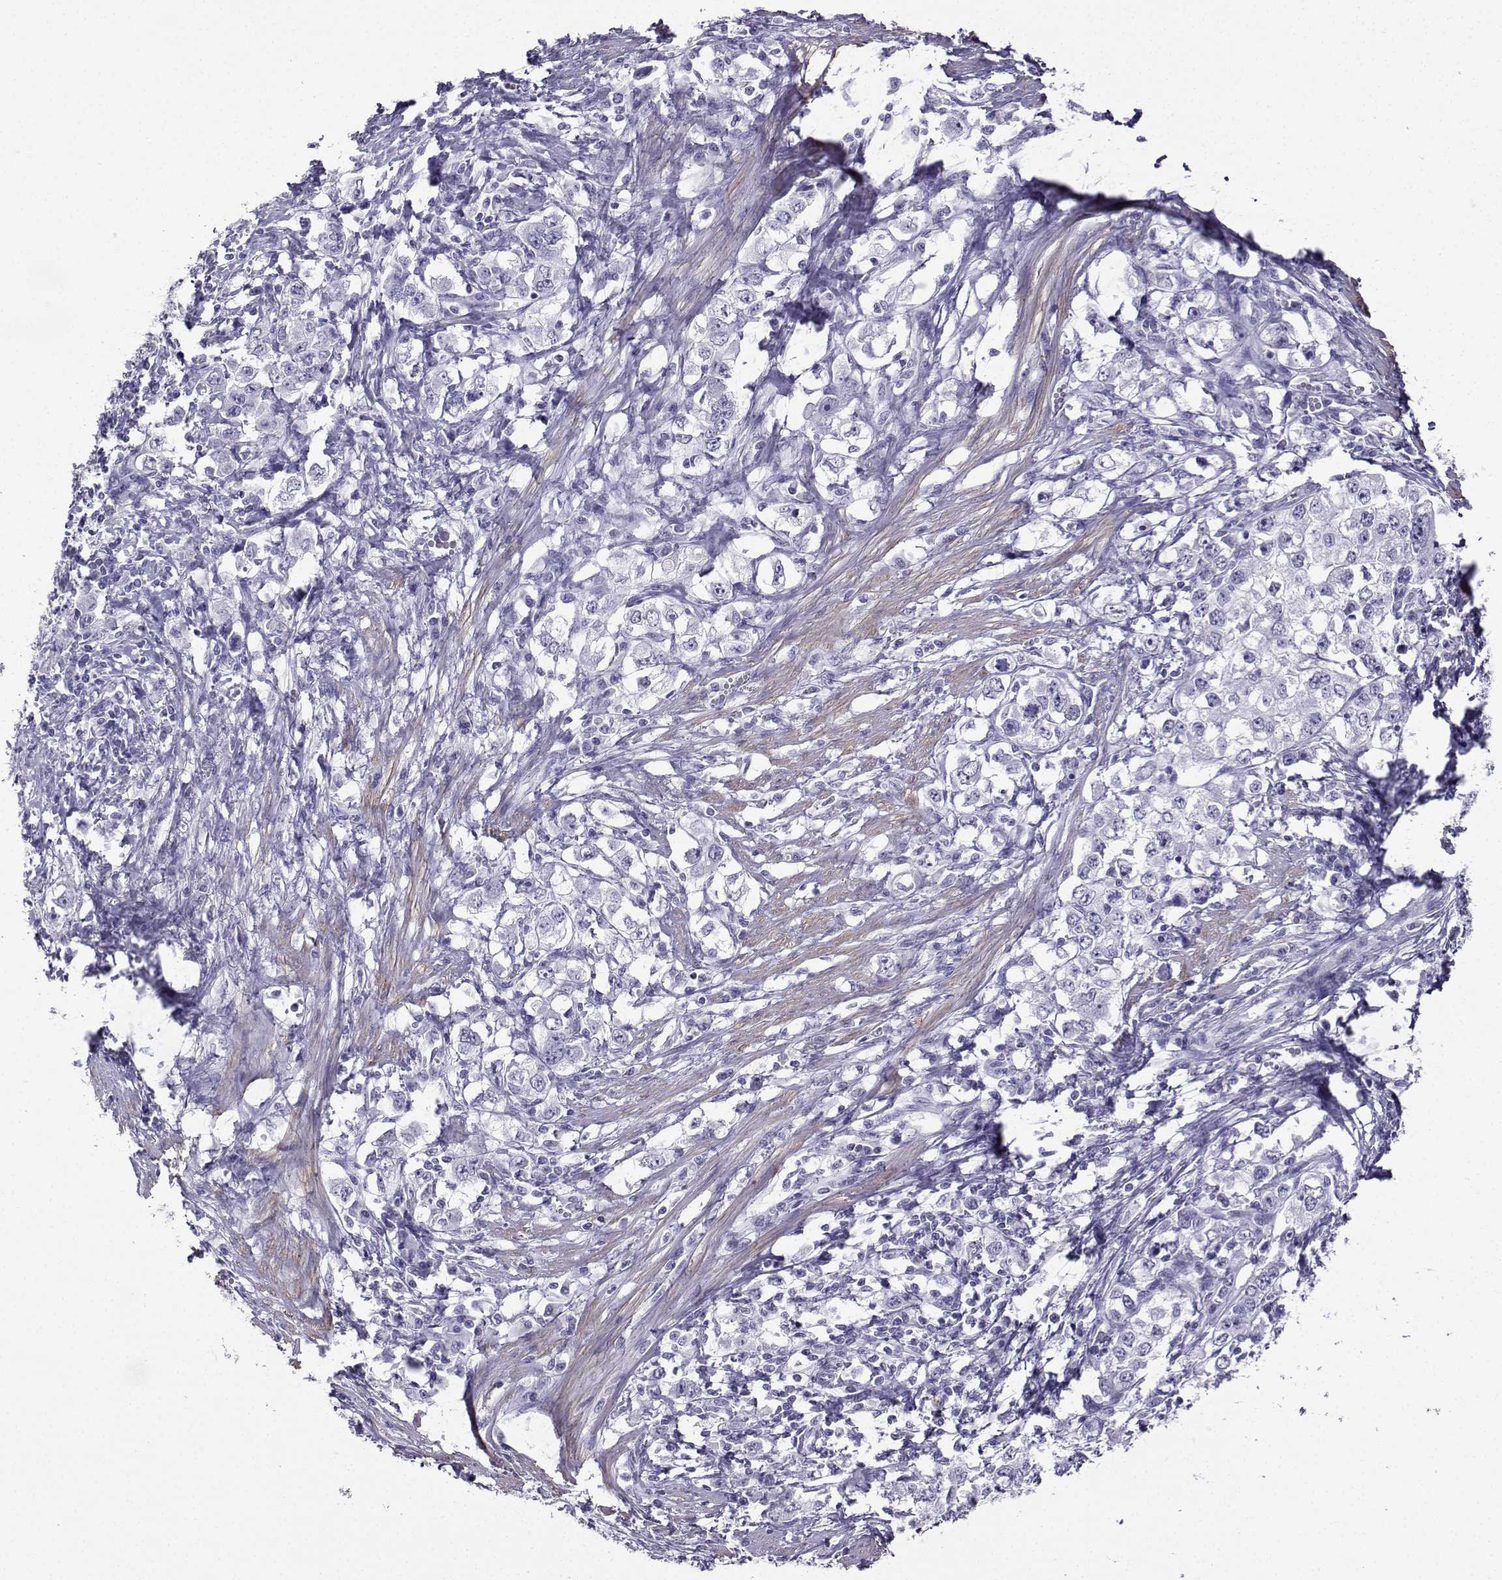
{"staining": {"intensity": "negative", "quantity": "none", "location": "none"}, "tissue": "stomach cancer", "cell_type": "Tumor cells", "image_type": "cancer", "snomed": [{"axis": "morphology", "description": "Adenocarcinoma, NOS"}, {"axis": "topography", "description": "Stomach, lower"}], "caption": "Immunohistochemistry histopathology image of neoplastic tissue: stomach cancer (adenocarcinoma) stained with DAB reveals no significant protein expression in tumor cells.", "gene": "KIF17", "patient": {"sex": "female", "age": 72}}